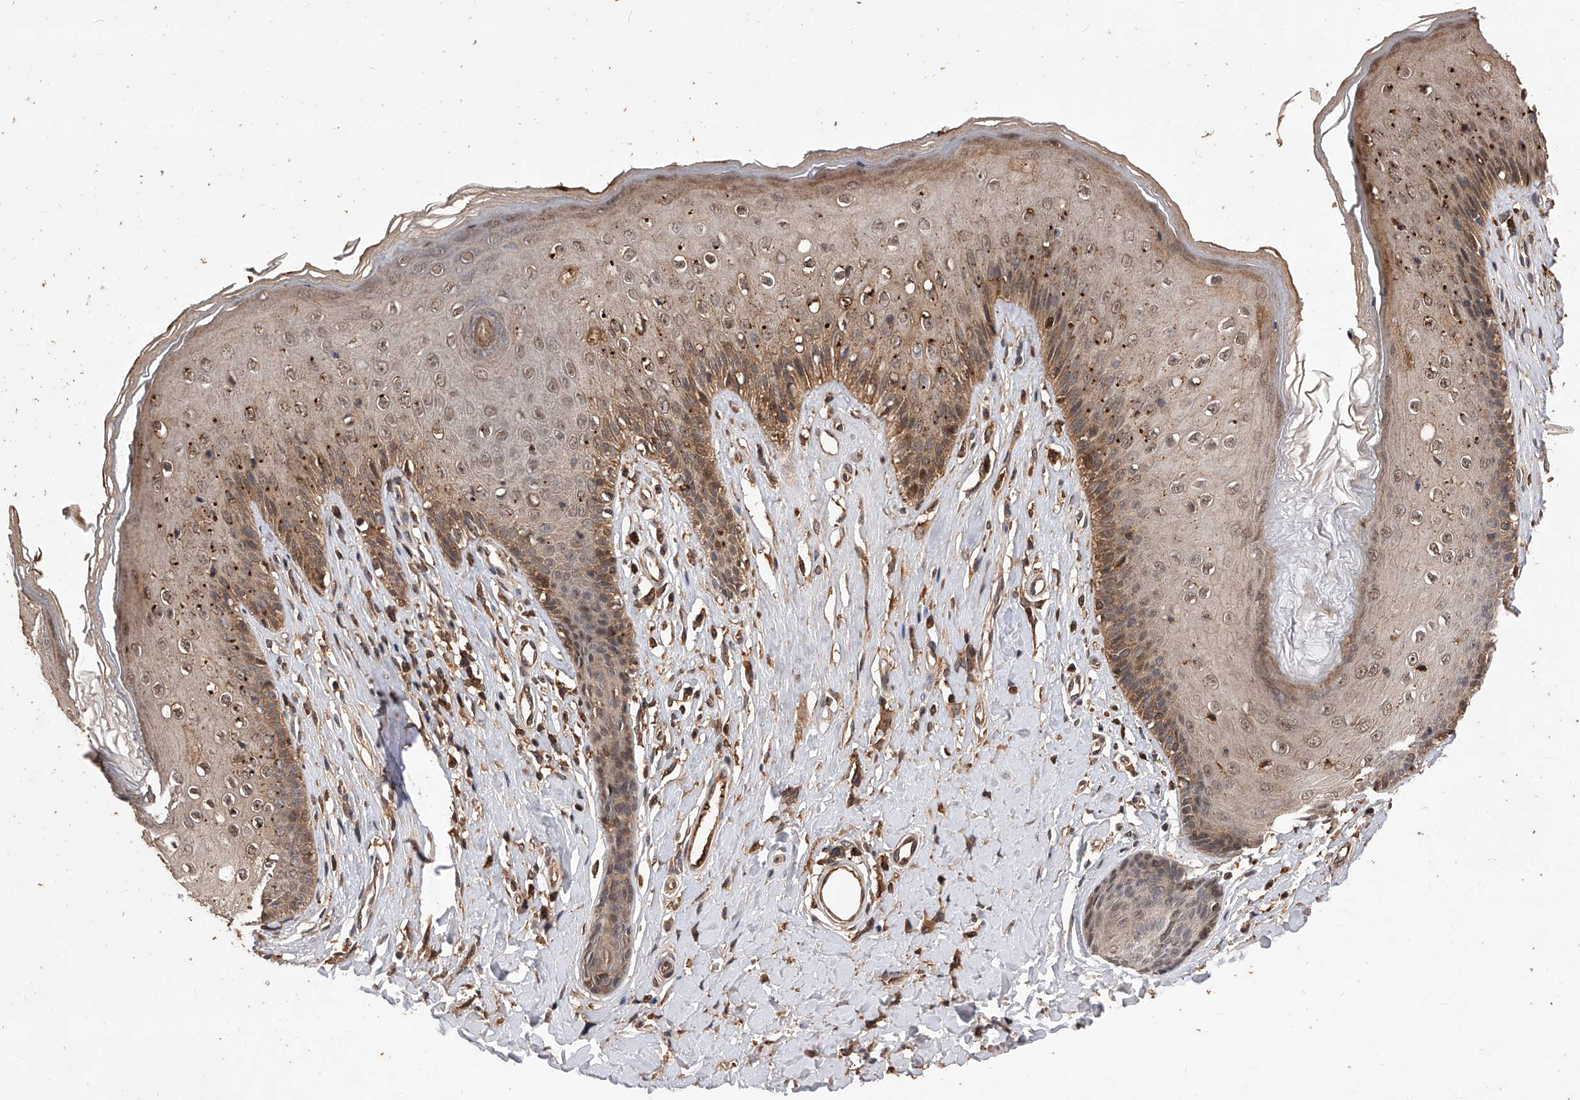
{"staining": {"intensity": "moderate", "quantity": ">75%", "location": "cytoplasmic/membranous,nuclear"}, "tissue": "skin", "cell_type": "Epidermal cells", "image_type": "normal", "snomed": [{"axis": "morphology", "description": "Normal tissue, NOS"}, {"axis": "morphology", "description": "Squamous cell carcinoma, NOS"}, {"axis": "topography", "description": "Vulva"}], "caption": "The immunohistochemical stain labels moderate cytoplasmic/membranous,nuclear expression in epidermal cells of normal skin. (IHC, brightfield microscopy, high magnification).", "gene": "CFAP410", "patient": {"sex": "female", "age": 85}}